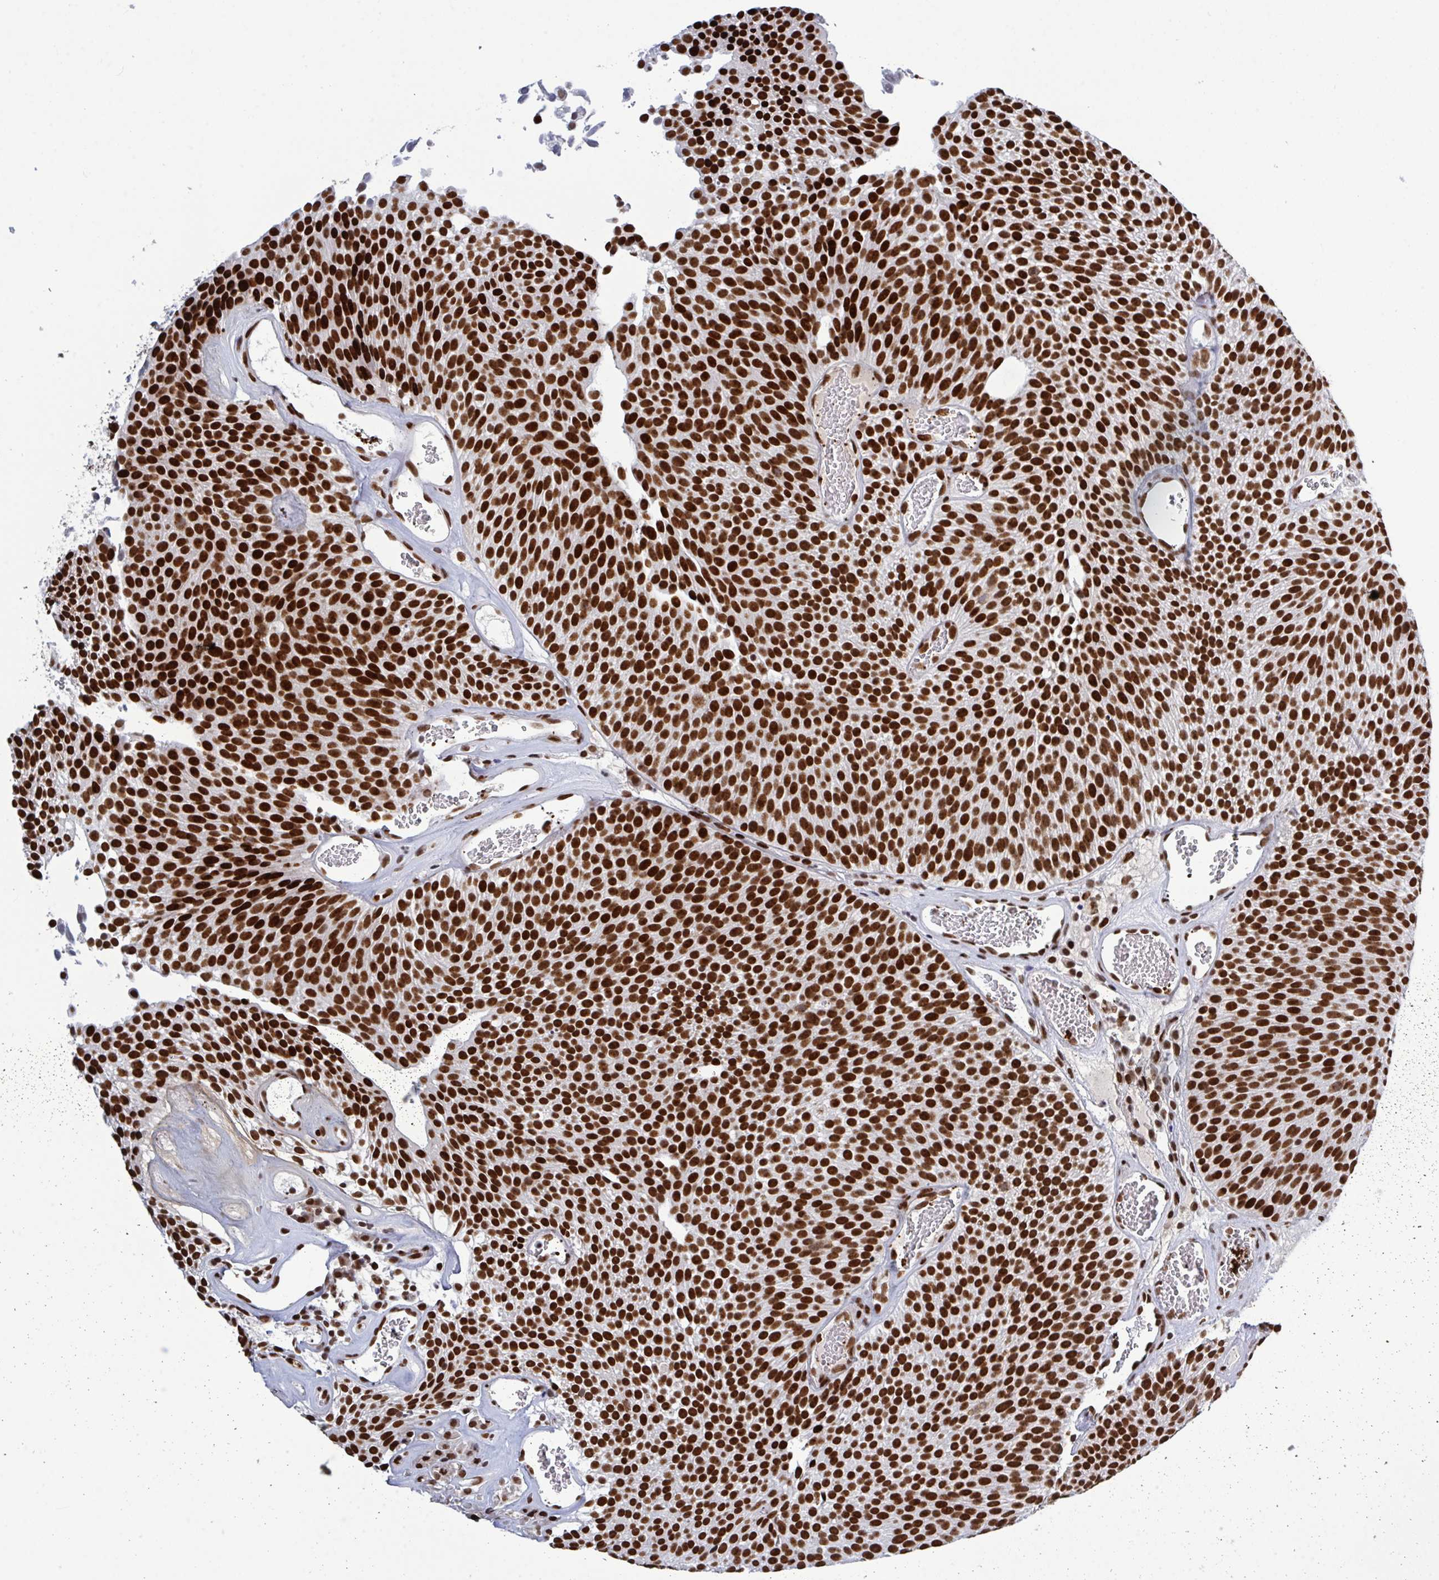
{"staining": {"intensity": "strong", "quantity": ">75%", "location": "nuclear"}, "tissue": "urothelial cancer", "cell_type": "Tumor cells", "image_type": "cancer", "snomed": [{"axis": "morphology", "description": "Urothelial carcinoma, Low grade"}, {"axis": "topography", "description": "Urinary bladder"}], "caption": "Low-grade urothelial carcinoma stained for a protein (brown) demonstrates strong nuclear positive positivity in about >75% of tumor cells.", "gene": "ZNF607", "patient": {"sex": "female", "age": 79}}